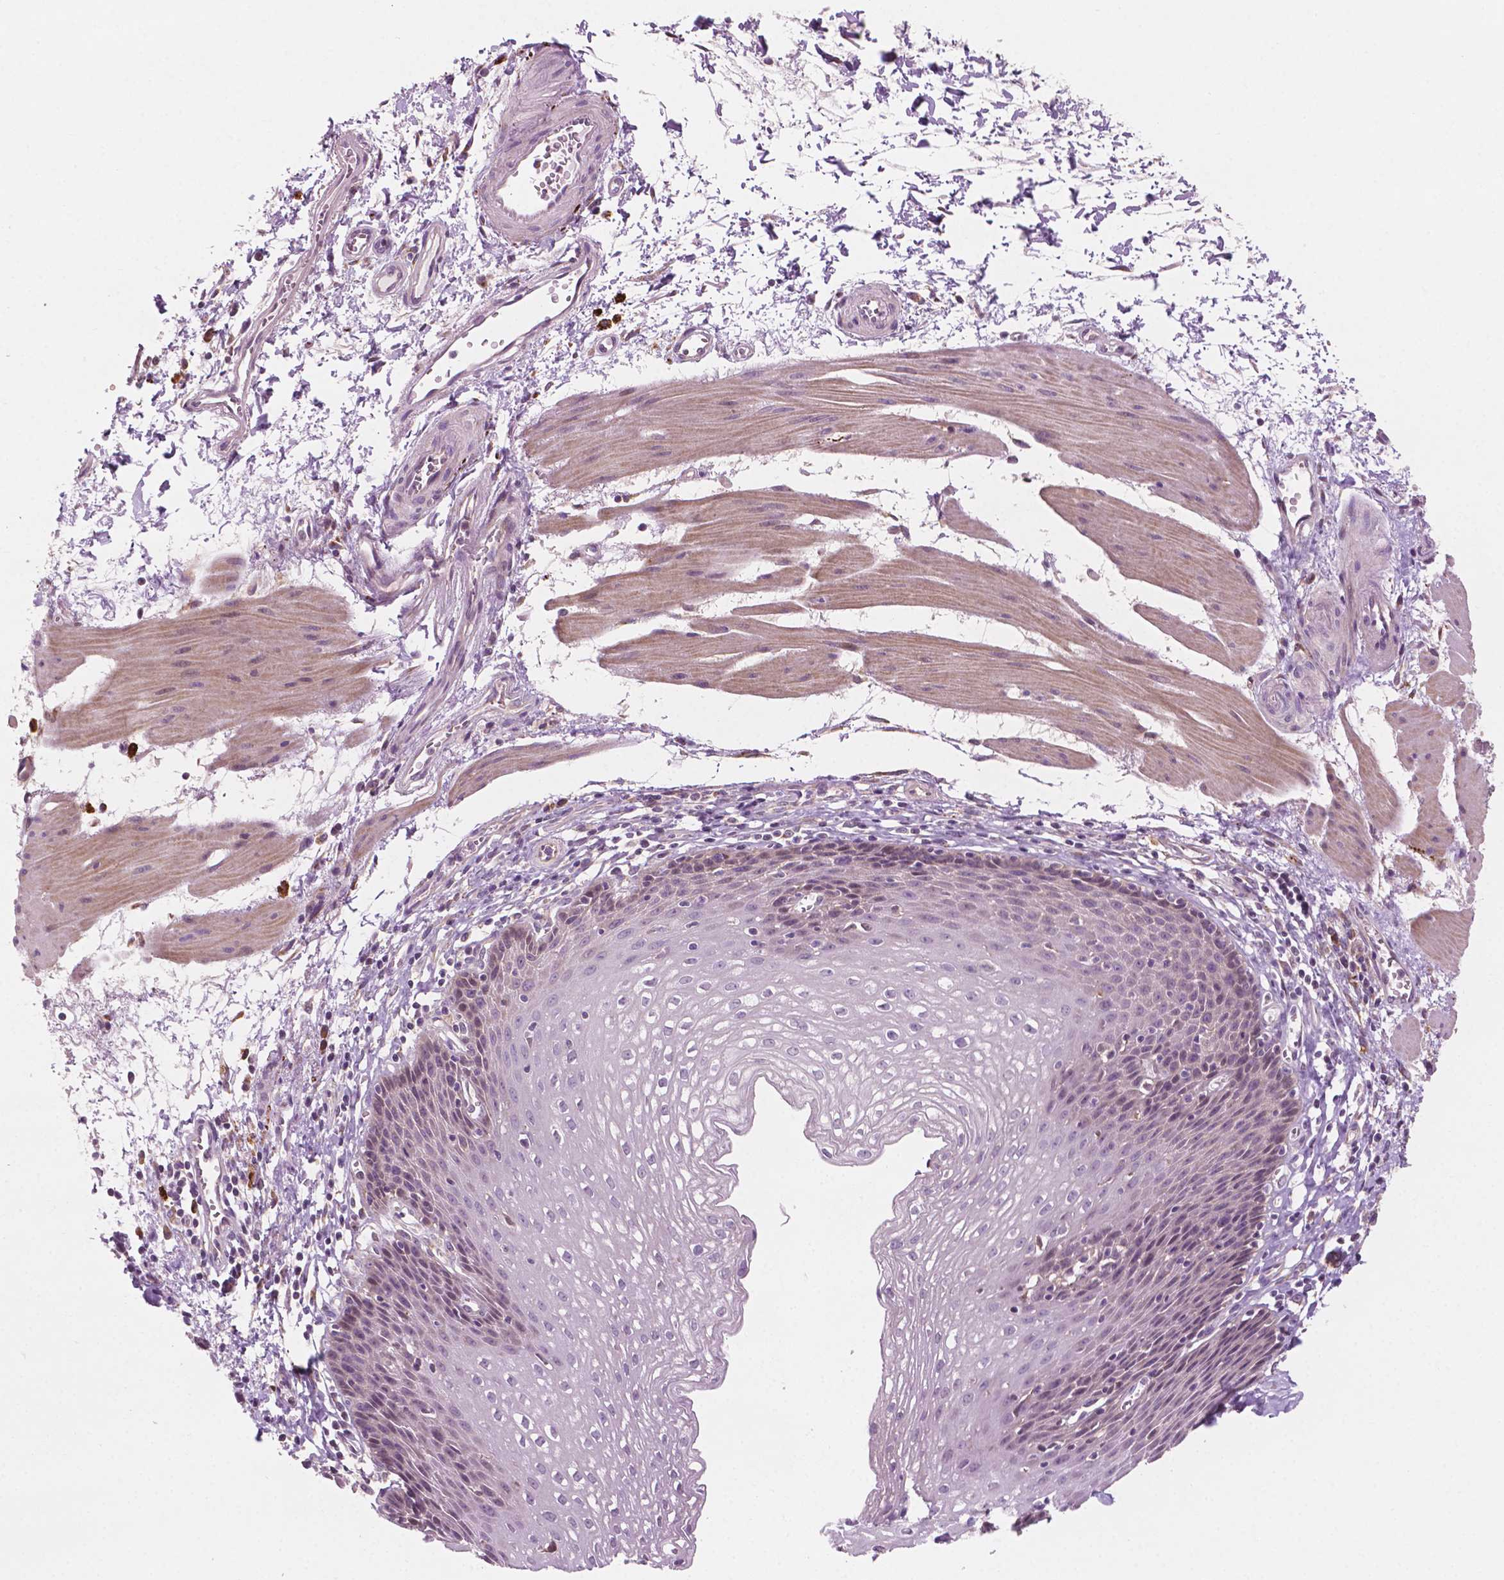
{"staining": {"intensity": "negative", "quantity": "none", "location": "none"}, "tissue": "esophagus", "cell_type": "Squamous epithelial cells", "image_type": "normal", "snomed": [{"axis": "morphology", "description": "Normal tissue, NOS"}, {"axis": "topography", "description": "Esophagus"}], "caption": "A high-resolution image shows immunohistochemistry staining of unremarkable esophagus, which reveals no significant positivity in squamous epithelial cells.", "gene": "LRP1B", "patient": {"sex": "female", "age": 64}}